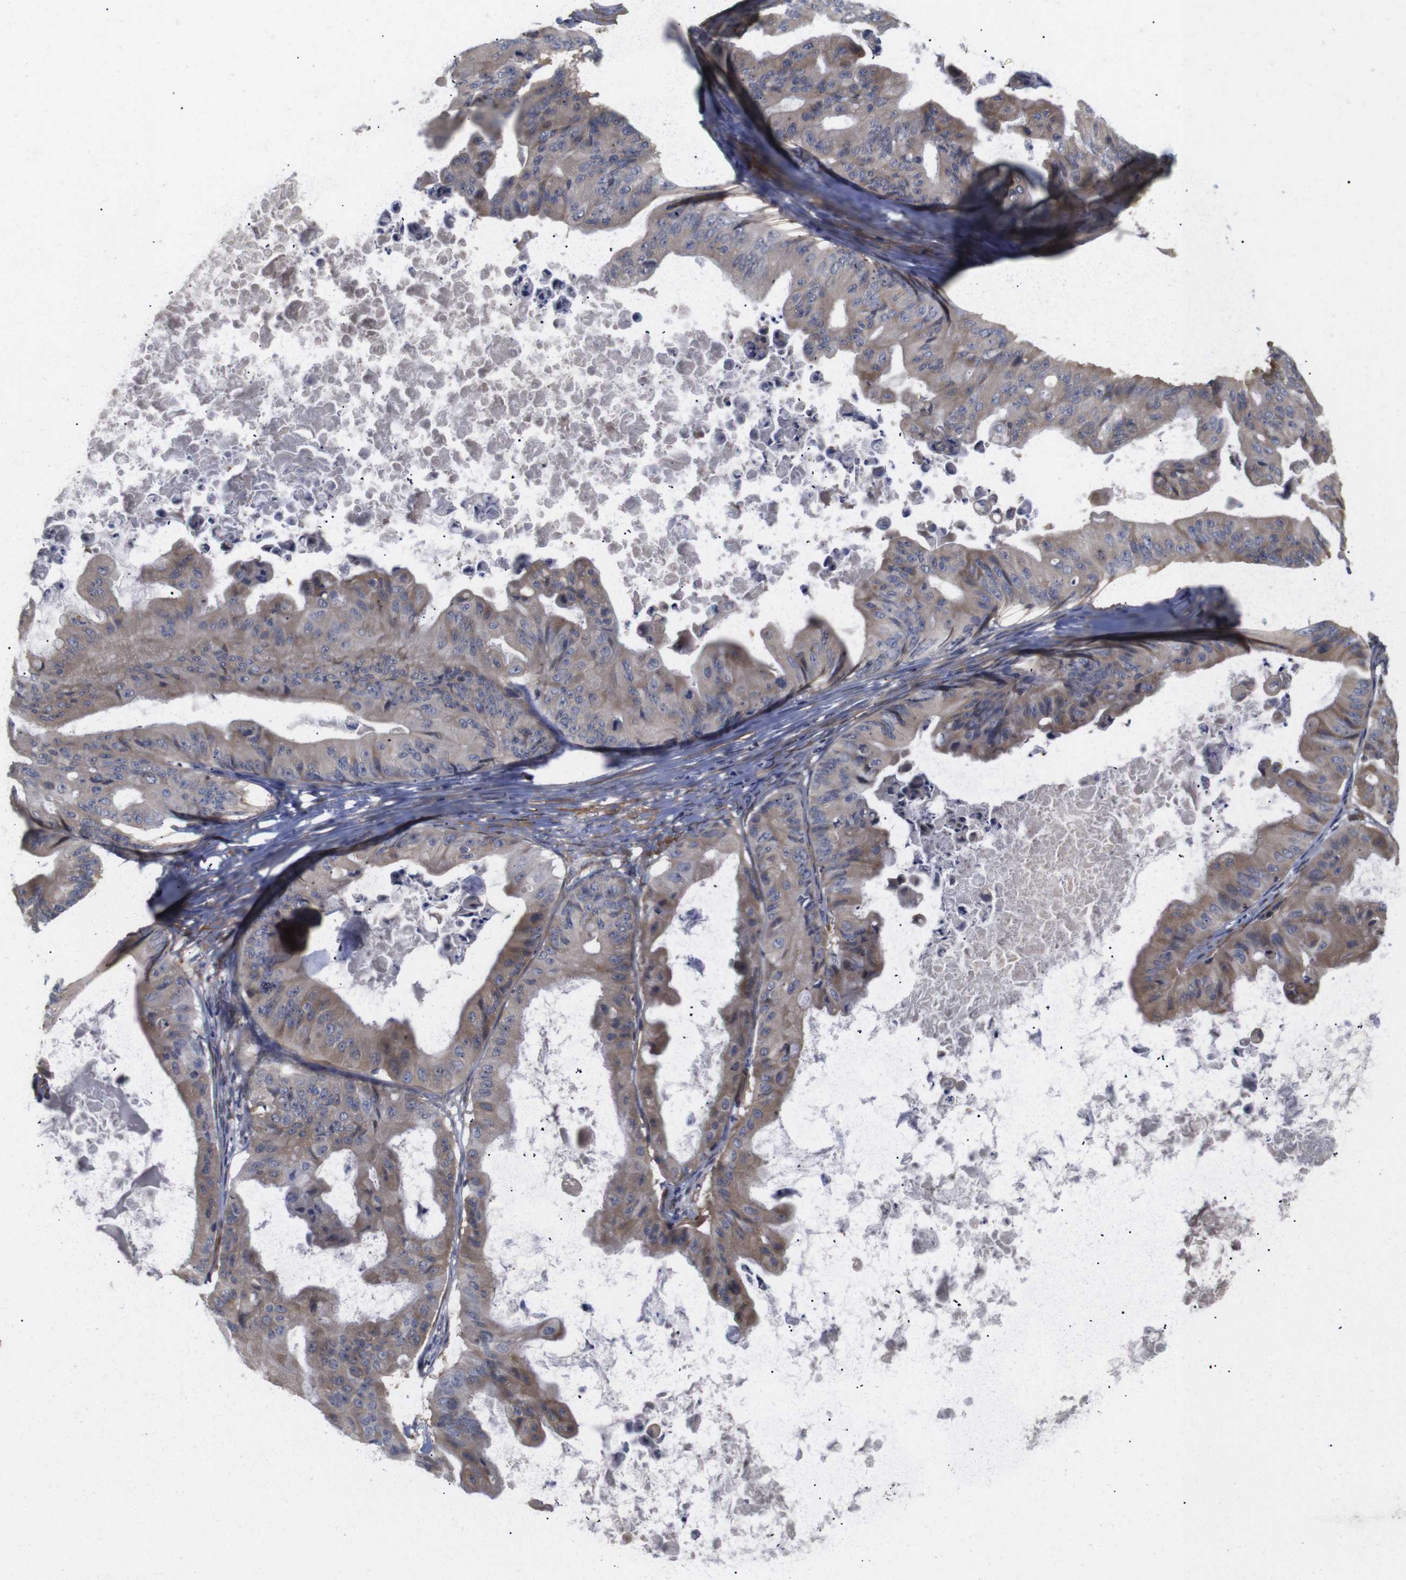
{"staining": {"intensity": "moderate", "quantity": ">75%", "location": "cytoplasmic/membranous"}, "tissue": "ovarian cancer", "cell_type": "Tumor cells", "image_type": "cancer", "snomed": [{"axis": "morphology", "description": "Cystadenocarcinoma, mucinous, NOS"}, {"axis": "topography", "description": "Ovary"}], "caption": "Moderate cytoplasmic/membranous positivity for a protein is appreciated in about >75% of tumor cells of ovarian mucinous cystadenocarcinoma using IHC.", "gene": "PDLIM5", "patient": {"sex": "female", "age": 37}}